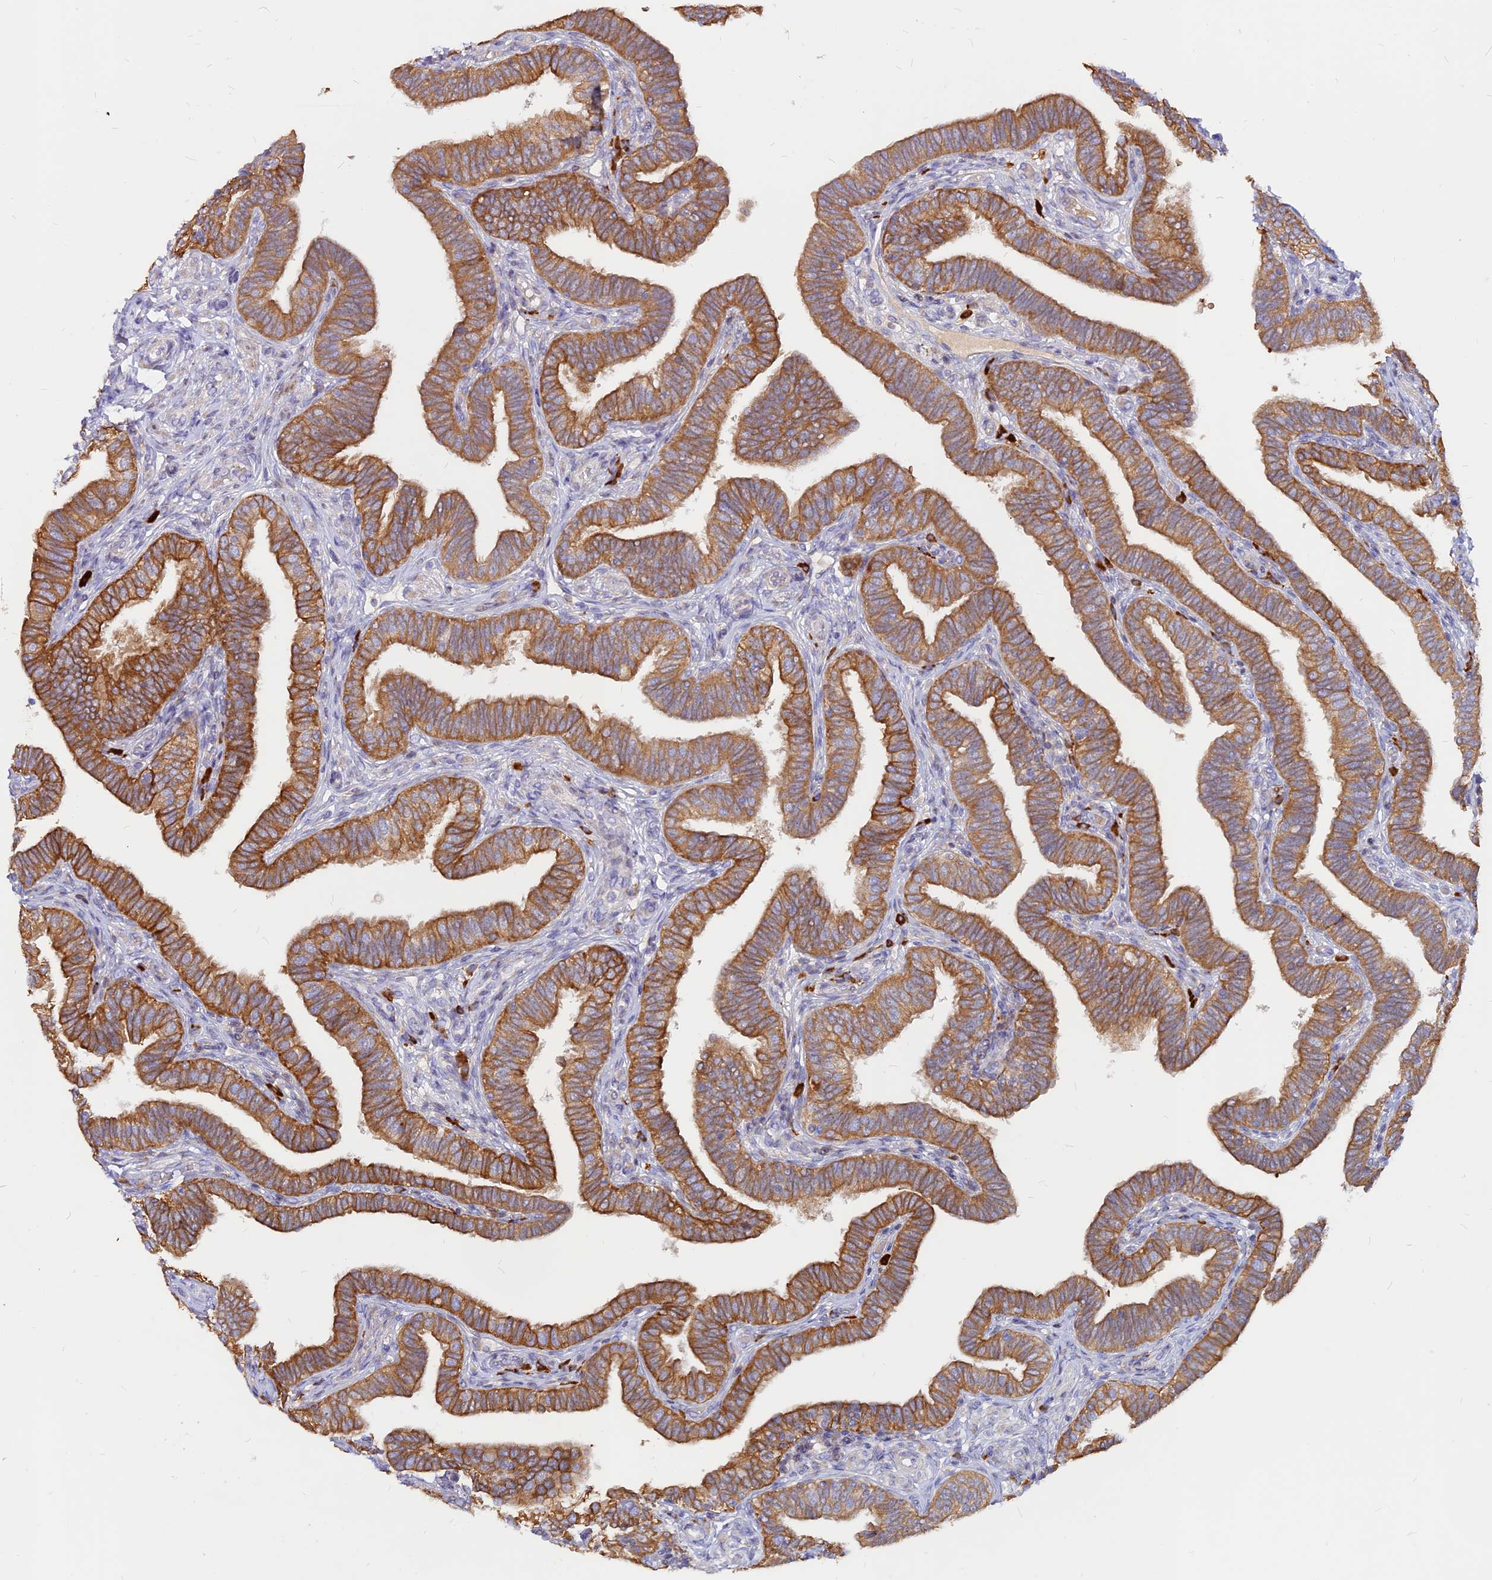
{"staining": {"intensity": "strong", "quantity": ">75%", "location": "cytoplasmic/membranous"}, "tissue": "fallopian tube", "cell_type": "Glandular cells", "image_type": "normal", "snomed": [{"axis": "morphology", "description": "Normal tissue, NOS"}, {"axis": "topography", "description": "Fallopian tube"}], "caption": "Immunohistochemical staining of benign fallopian tube shows high levels of strong cytoplasmic/membranous expression in approximately >75% of glandular cells.", "gene": "DENND2D", "patient": {"sex": "female", "age": 39}}